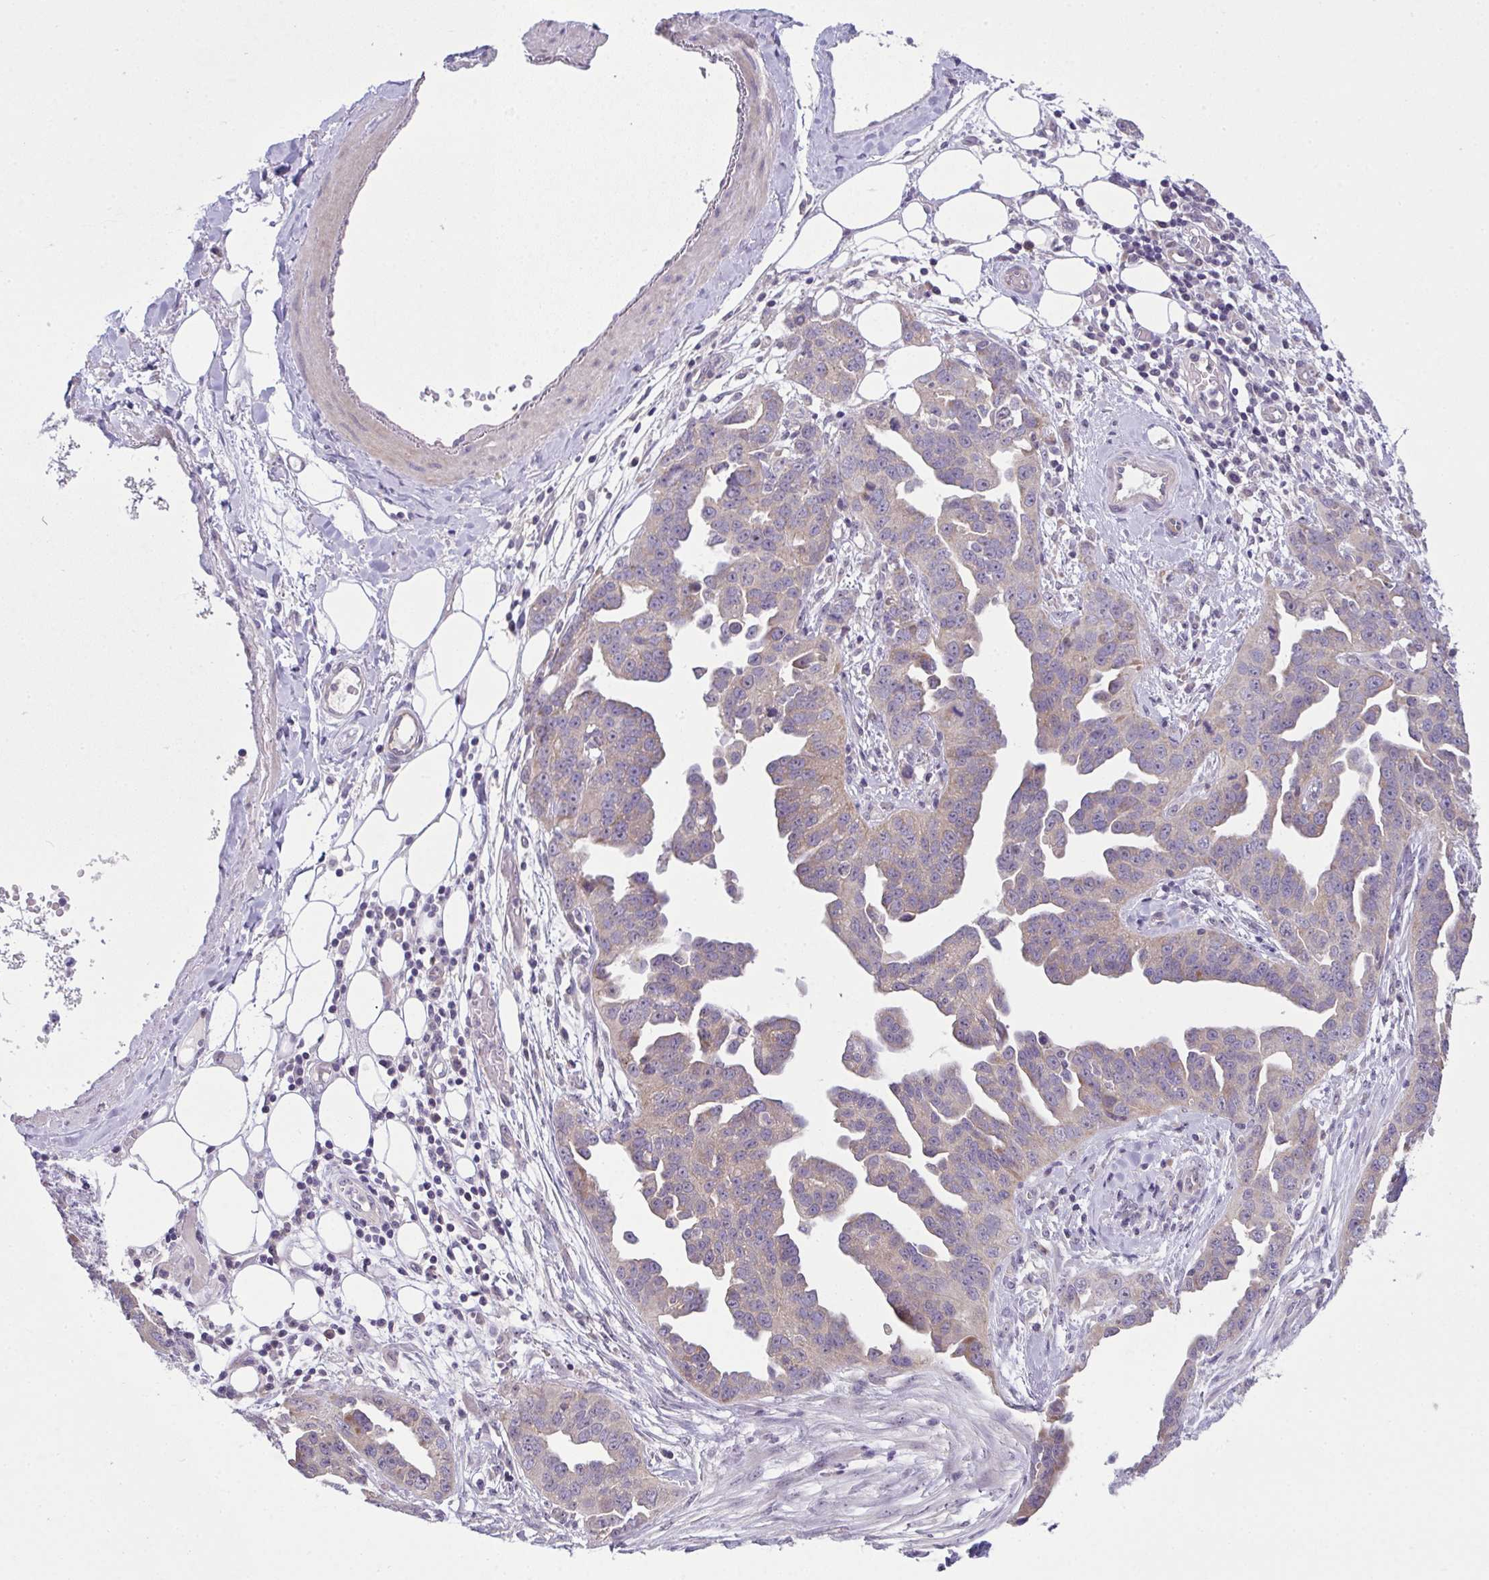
{"staining": {"intensity": "weak", "quantity": "25%-75%", "location": "cytoplasmic/membranous"}, "tissue": "ovarian cancer", "cell_type": "Tumor cells", "image_type": "cancer", "snomed": [{"axis": "morphology", "description": "Cystadenocarcinoma, serous, NOS"}, {"axis": "topography", "description": "Ovary"}], "caption": "Protein staining displays weak cytoplasmic/membranous positivity in approximately 25%-75% of tumor cells in serous cystadenocarcinoma (ovarian).", "gene": "NT5C1A", "patient": {"sex": "female", "age": 75}}